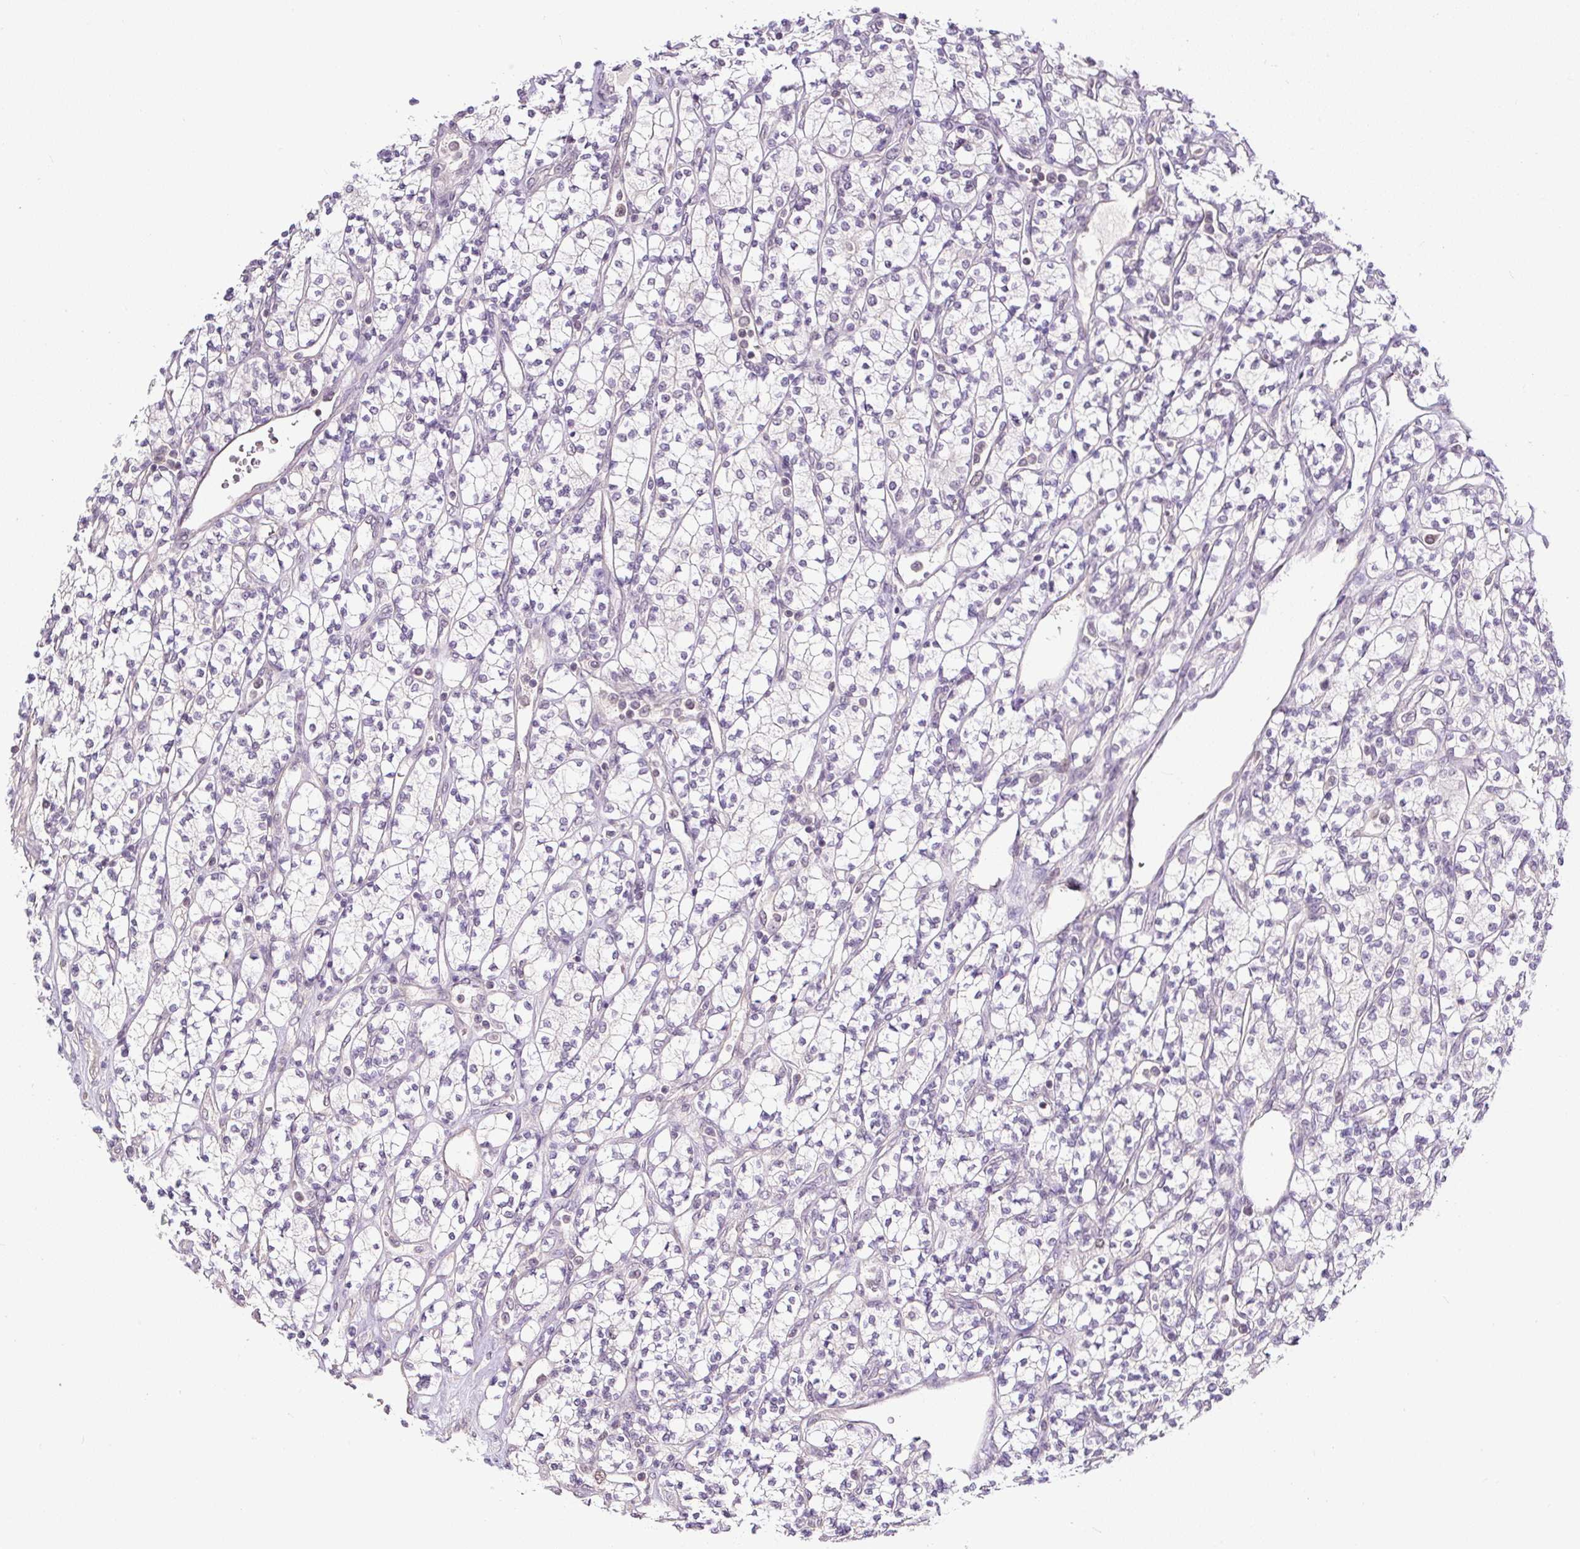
{"staining": {"intensity": "negative", "quantity": "none", "location": "none"}, "tissue": "renal cancer", "cell_type": "Tumor cells", "image_type": "cancer", "snomed": [{"axis": "morphology", "description": "Adenocarcinoma, NOS"}, {"axis": "topography", "description": "Kidney"}], "caption": "Micrograph shows no protein positivity in tumor cells of renal adenocarcinoma tissue.", "gene": "RACGAP1", "patient": {"sex": "male", "age": 77}}